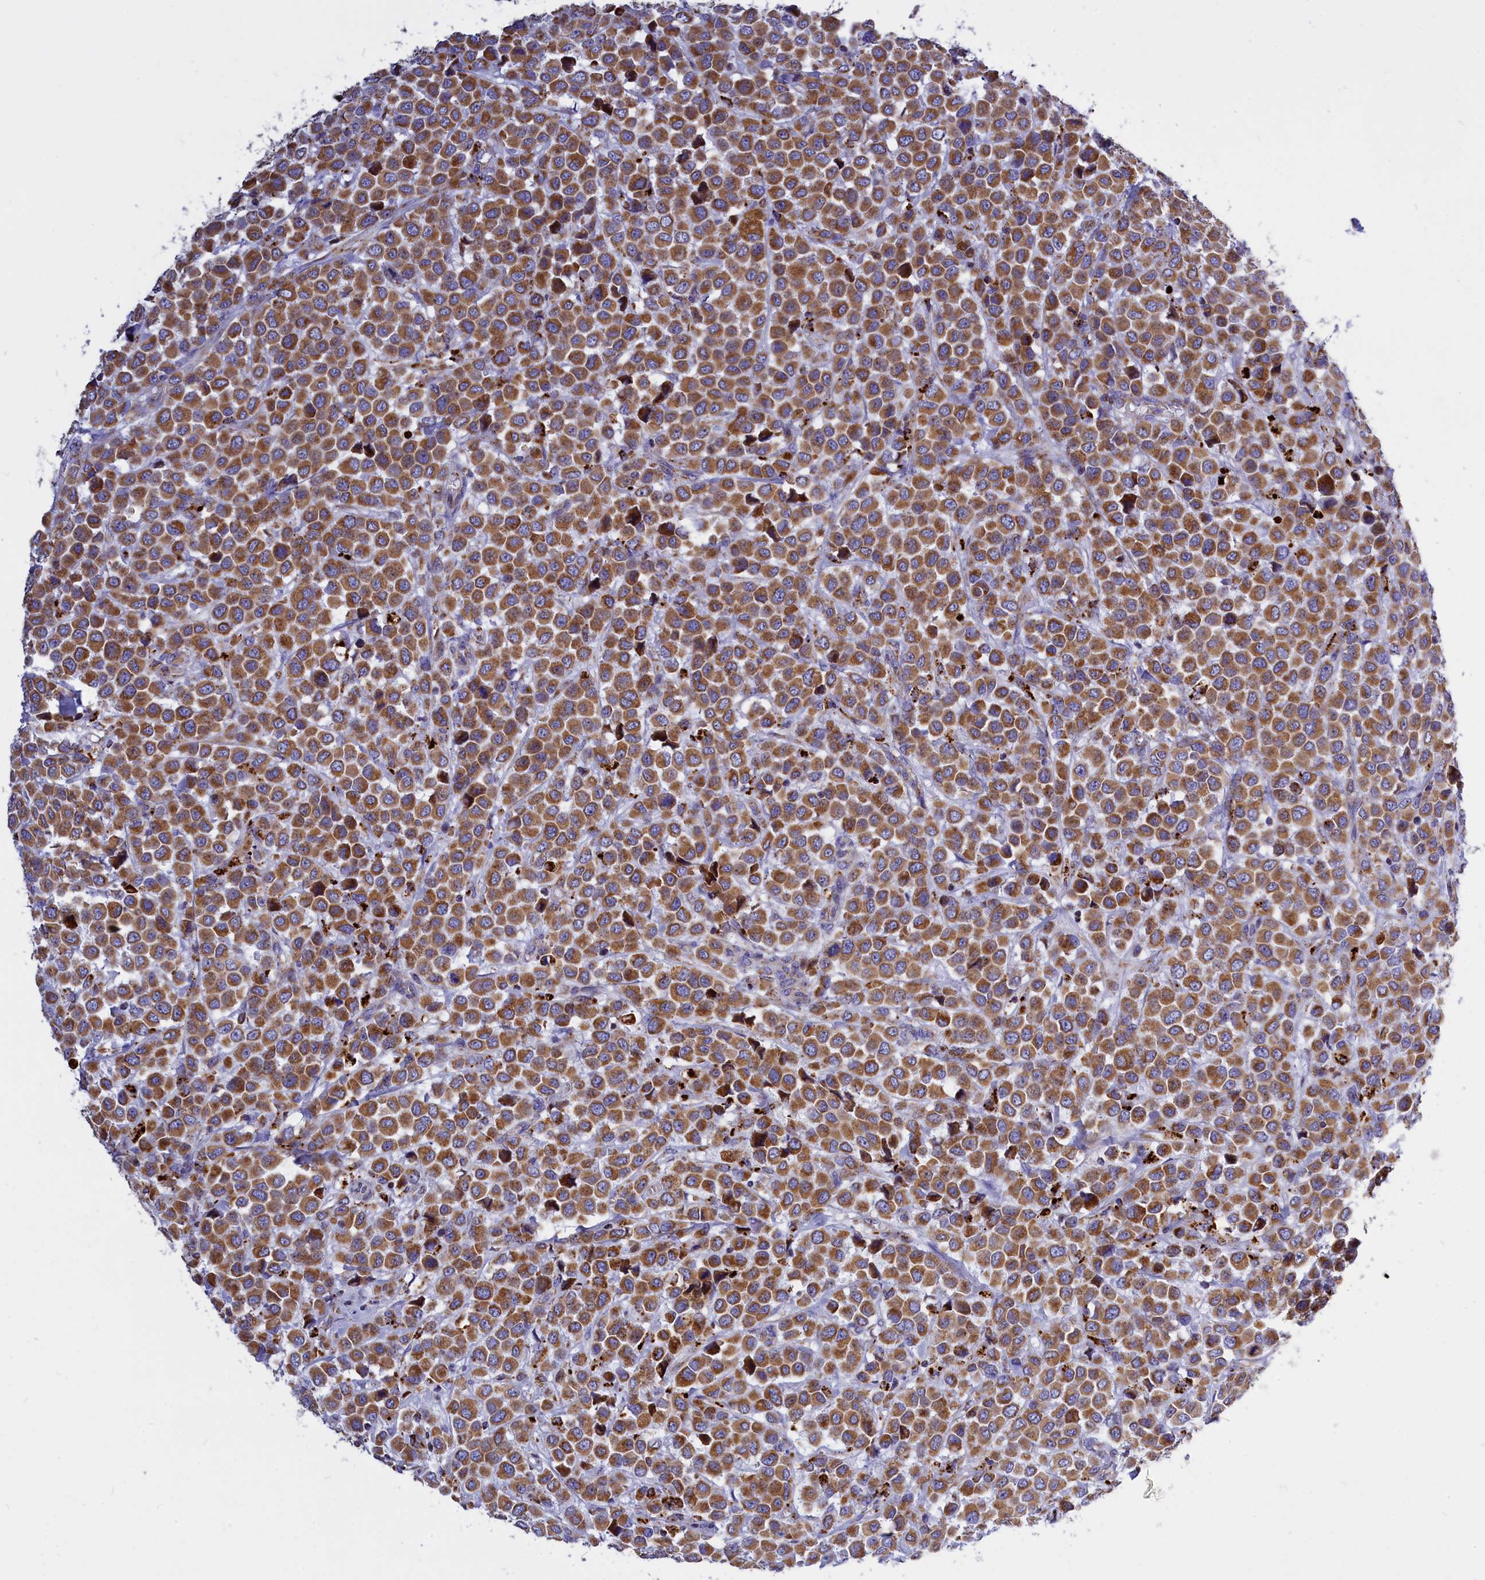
{"staining": {"intensity": "moderate", "quantity": ">75%", "location": "cytoplasmic/membranous"}, "tissue": "breast cancer", "cell_type": "Tumor cells", "image_type": "cancer", "snomed": [{"axis": "morphology", "description": "Duct carcinoma"}, {"axis": "topography", "description": "Breast"}], "caption": "A photomicrograph of breast cancer stained for a protein shows moderate cytoplasmic/membranous brown staining in tumor cells.", "gene": "VDAC2", "patient": {"sex": "female", "age": 61}}